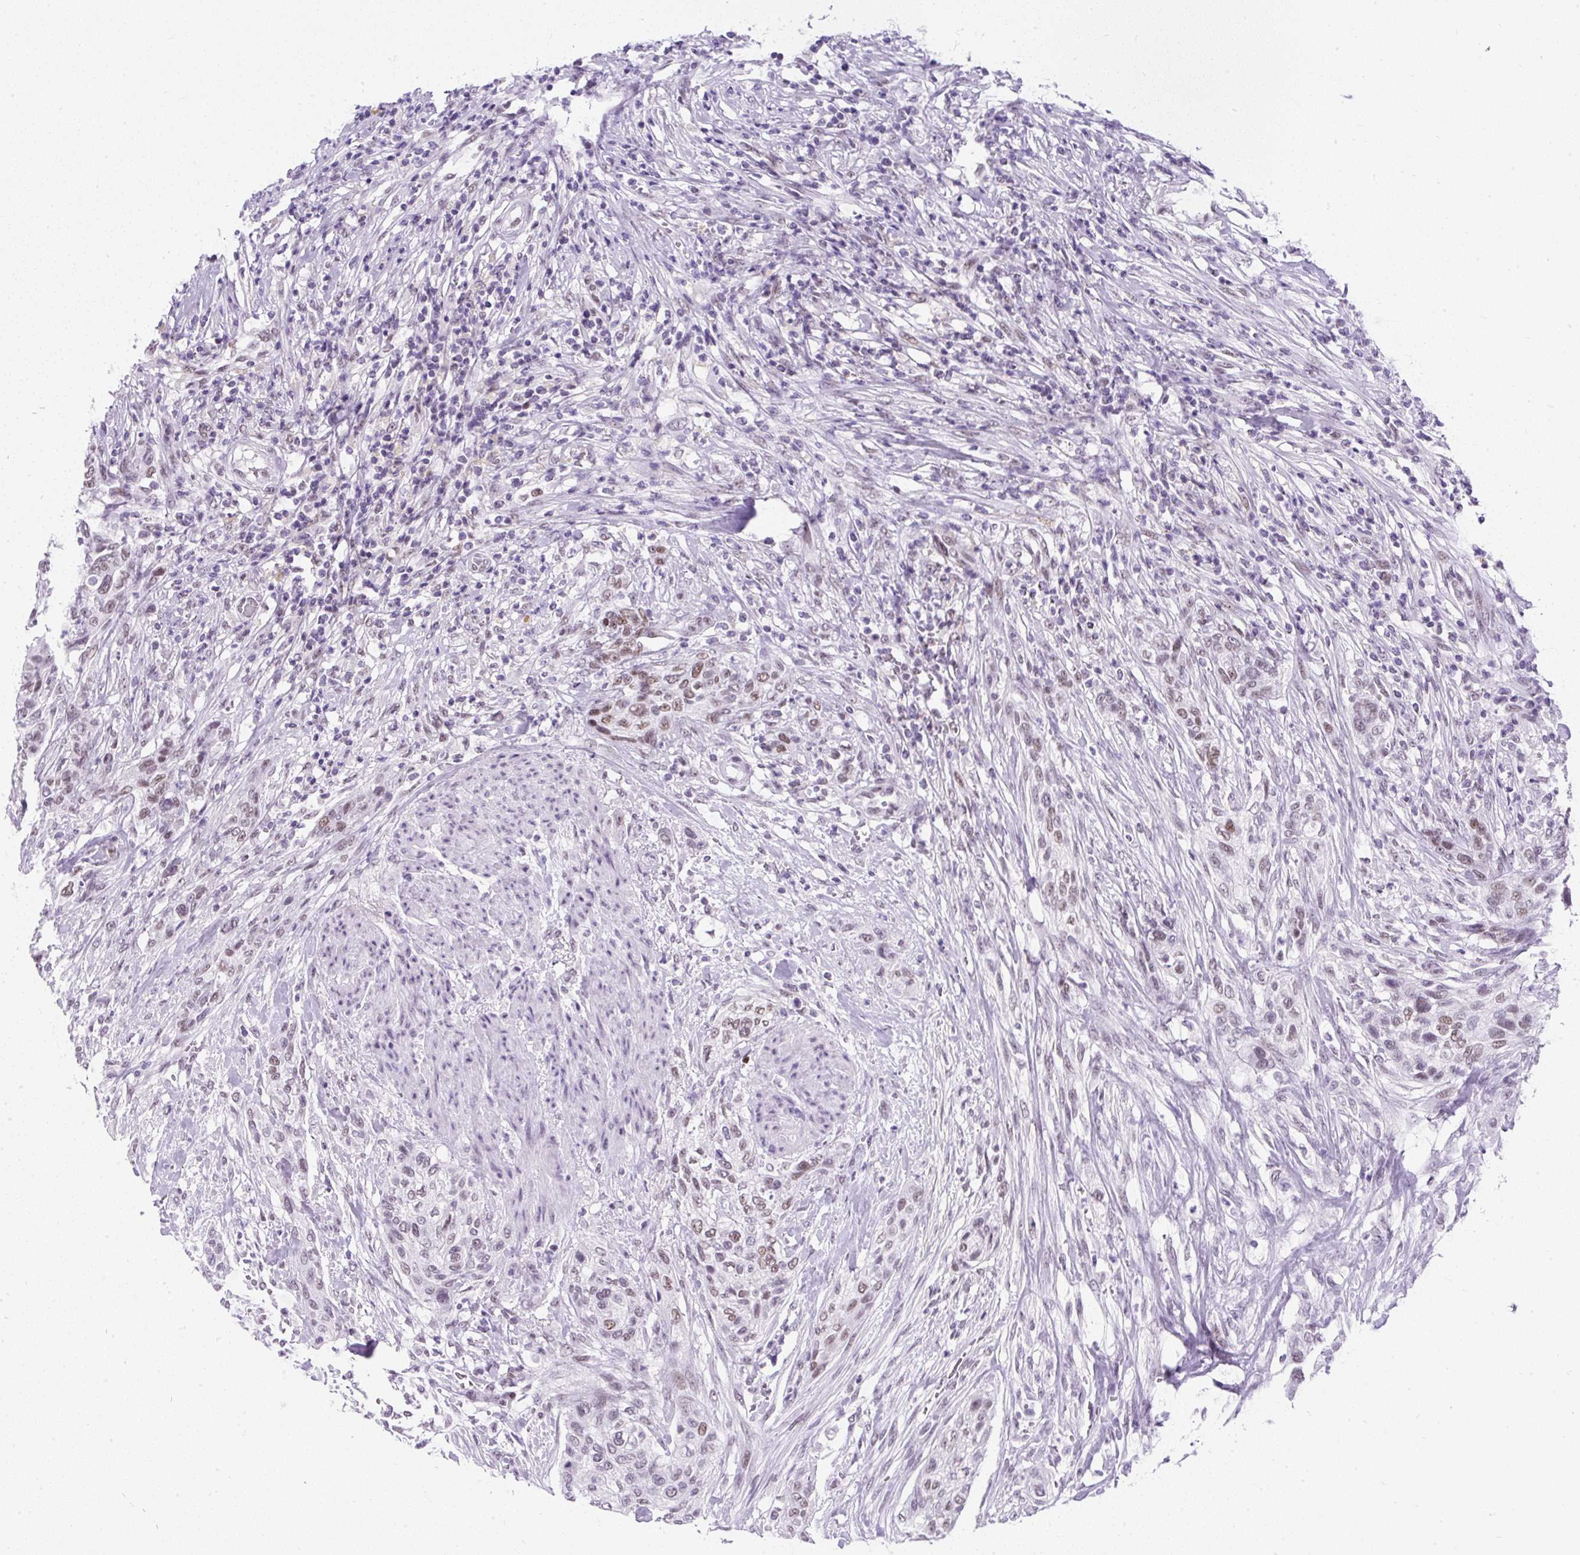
{"staining": {"intensity": "weak", "quantity": "25%-75%", "location": "nuclear"}, "tissue": "urothelial cancer", "cell_type": "Tumor cells", "image_type": "cancer", "snomed": [{"axis": "morphology", "description": "Urothelial carcinoma, High grade"}, {"axis": "topography", "description": "Urinary bladder"}], "caption": "IHC (DAB (3,3'-diaminobenzidine)) staining of high-grade urothelial carcinoma shows weak nuclear protein staining in about 25%-75% of tumor cells.", "gene": "PLCXD2", "patient": {"sex": "male", "age": 35}}